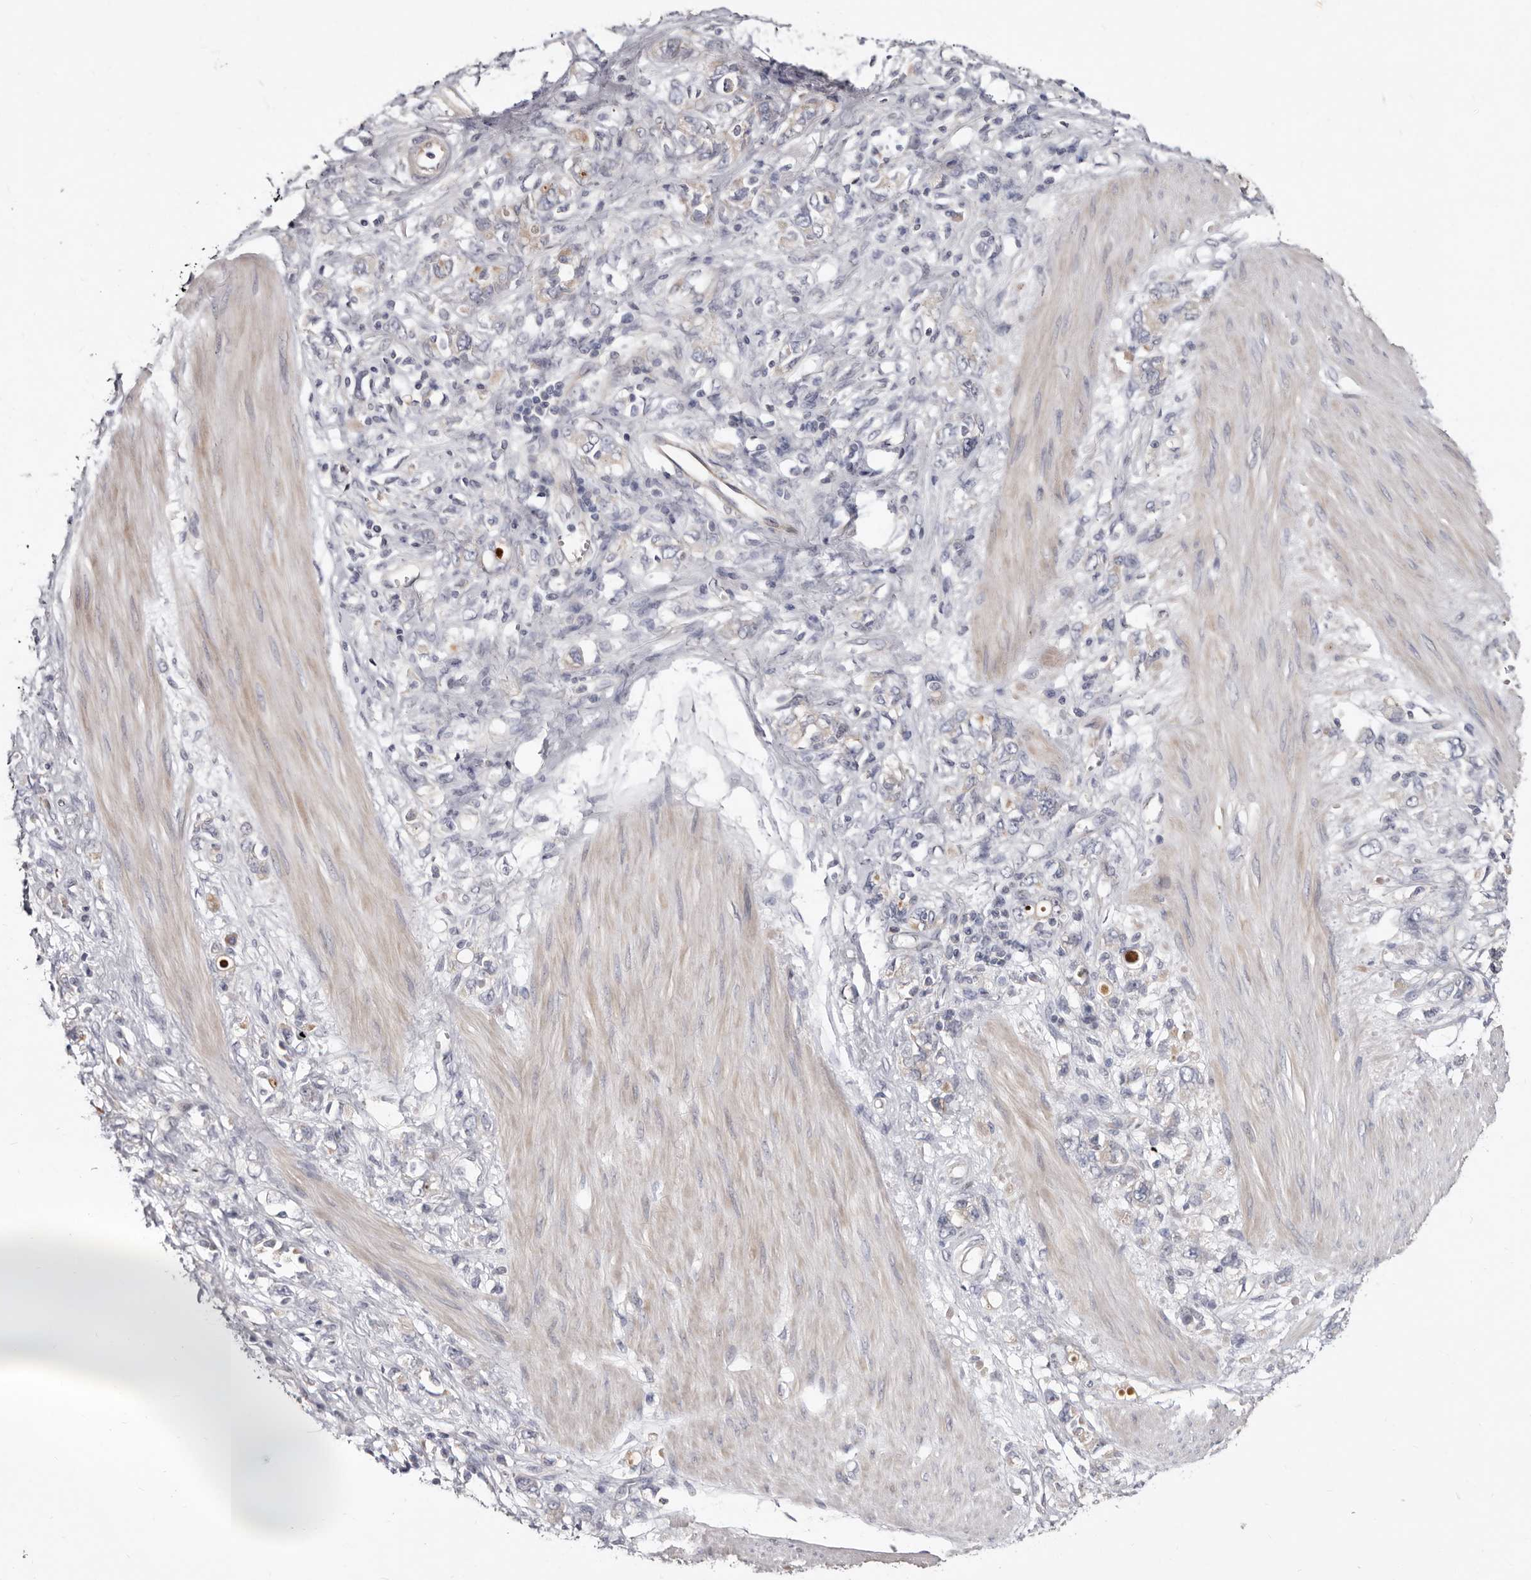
{"staining": {"intensity": "negative", "quantity": "none", "location": "none"}, "tissue": "stomach cancer", "cell_type": "Tumor cells", "image_type": "cancer", "snomed": [{"axis": "morphology", "description": "Adenocarcinoma, NOS"}, {"axis": "topography", "description": "Stomach"}], "caption": "Stomach cancer (adenocarcinoma) was stained to show a protein in brown. There is no significant expression in tumor cells.", "gene": "SPTA1", "patient": {"sex": "female", "age": 76}}